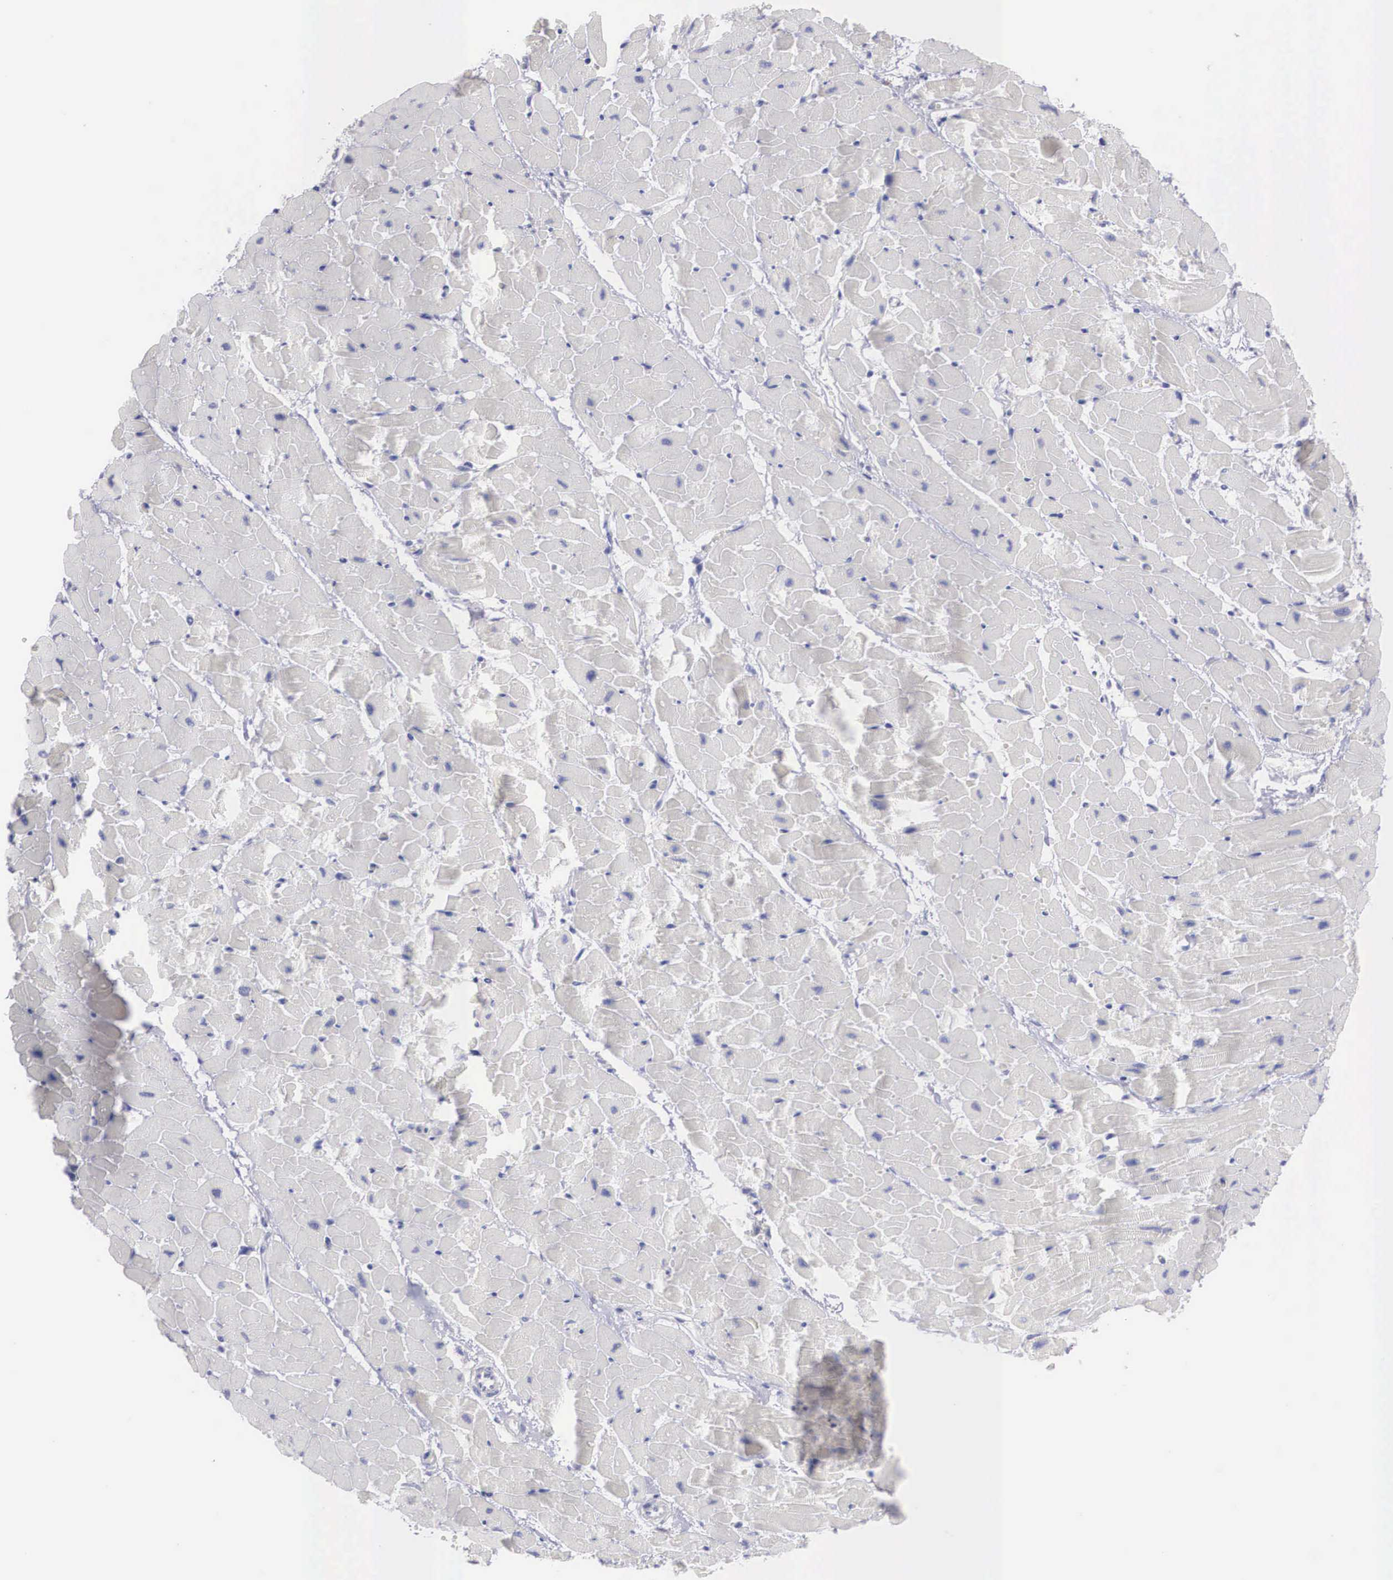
{"staining": {"intensity": "negative", "quantity": "none", "location": "none"}, "tissue": "heart muscle", "cell_type": "Cardiomyocytes", "image_type": "normal", "snomed": [{"axis": "morphology", "description": "Normal tissue, NOS"}, {"axis": "topography", "description": "Heart"}], "caption": "The micrograph exhibits no staining of cardiomyocytes in normal heart muscle. (Stains: DAB immunohistochemistry with hematoxylin counter stain, Microscopy: brightfield microscopy at high magnification).", "gene": "REPS2", "patient": {"sex": "female", "age": 19}}